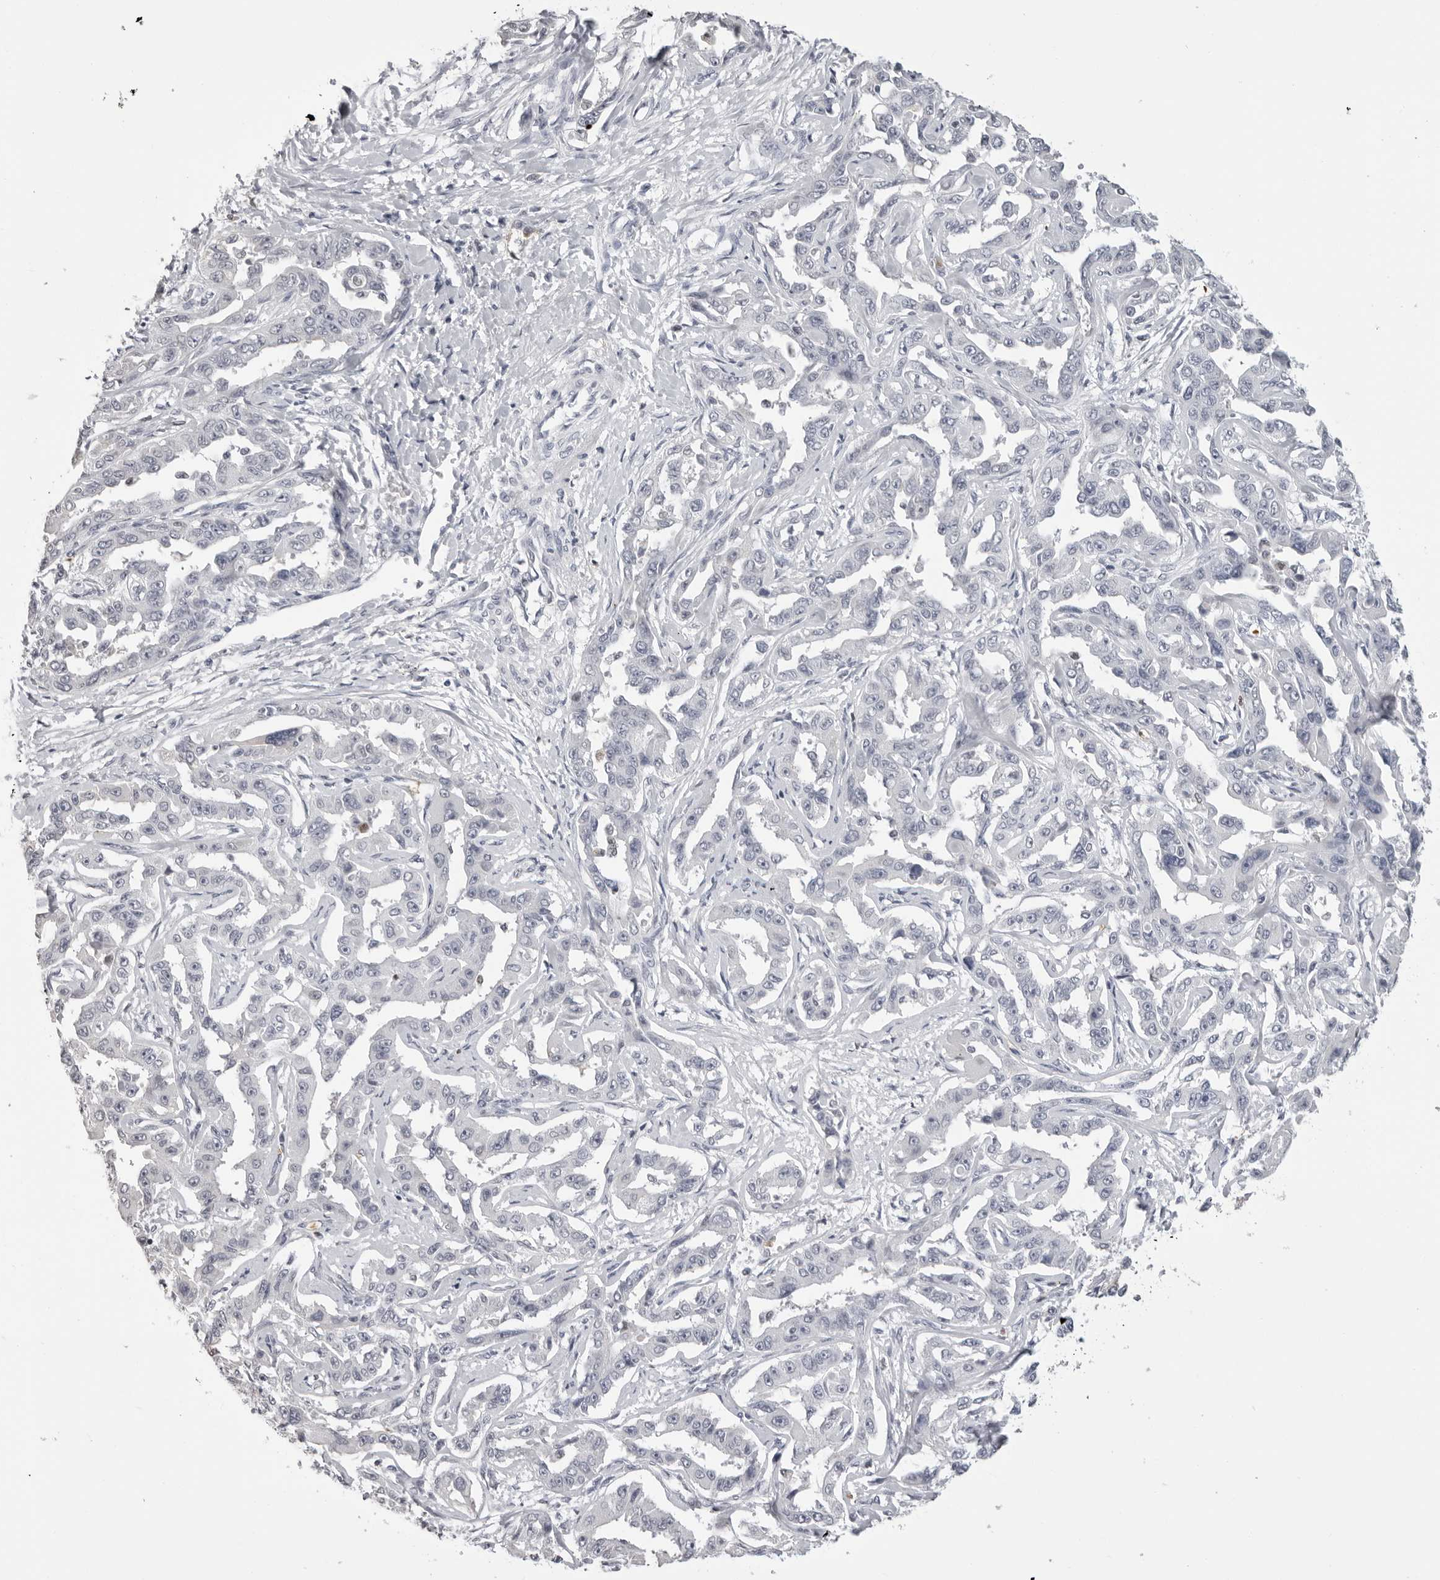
{"staining": {"intensity": "negative", "quantity": "none", "location": "none"}, "tissue": "liver cancer", "cell_type": "Tumor cells", "image_type": "cancer", "snomed": [{"axis": "morphology", "description": "Cholangiocarcinoma"}, {"axis": "topography", "description": "Liver"}], "caption": "Micrograph shows no significant protein expression in tumor cells of liver cancer. The staining was performed using DAB (3,3'-diaminobenzidine) to visualize the protein expression in brown, while the nuclei were stained in blue with hematoxylin (Magnification: 20x).", "gene": "IL31", "patient": {"sex": "male", "age": 59}}